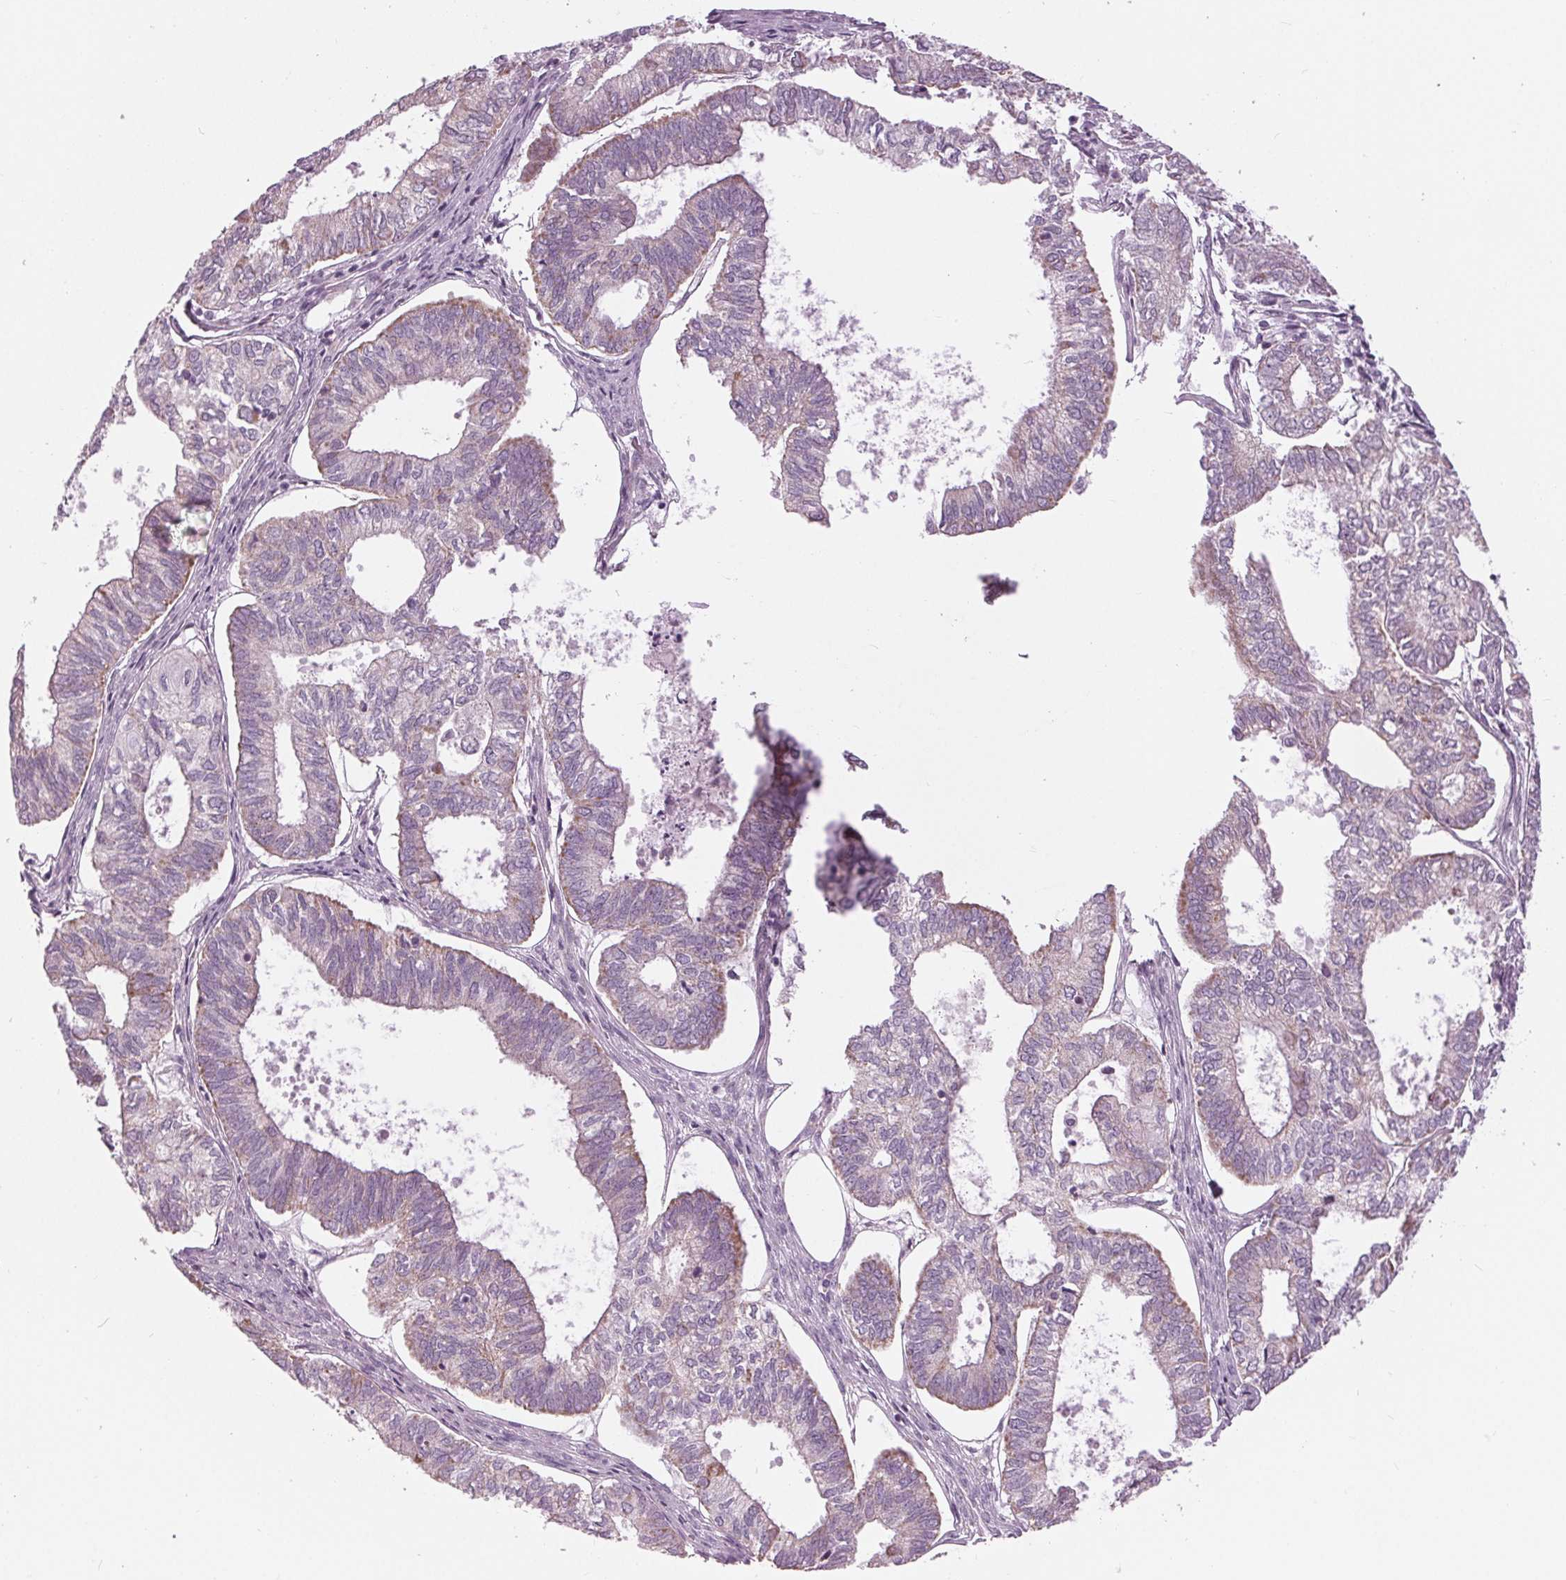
{"staining": {"intensity": "weak", "quantity": "<25%", "location": "cytoplasmic/membranous"}, "tissue": "ovarian cancer", "cell_type": "Tumor cells", "image_type": "cancer", "snomed": [{"axis": "morphology", "description": "Carcinoma, endometroid"}, {"axis": "topography", "description": "Ovary"}], "caption": "Tumor cells are negative for brown protein staining in ovarian endometroid carcinoma. (Stains: DAB (3,3'-diaminobenzidine) immunohistochemistry (IHC) with hematoxylin counter stain, Microscopy: brightfield microscopy at high magnification).", "gene": "SAMD4A", "patient": {"sex": "female", "age": 64}}